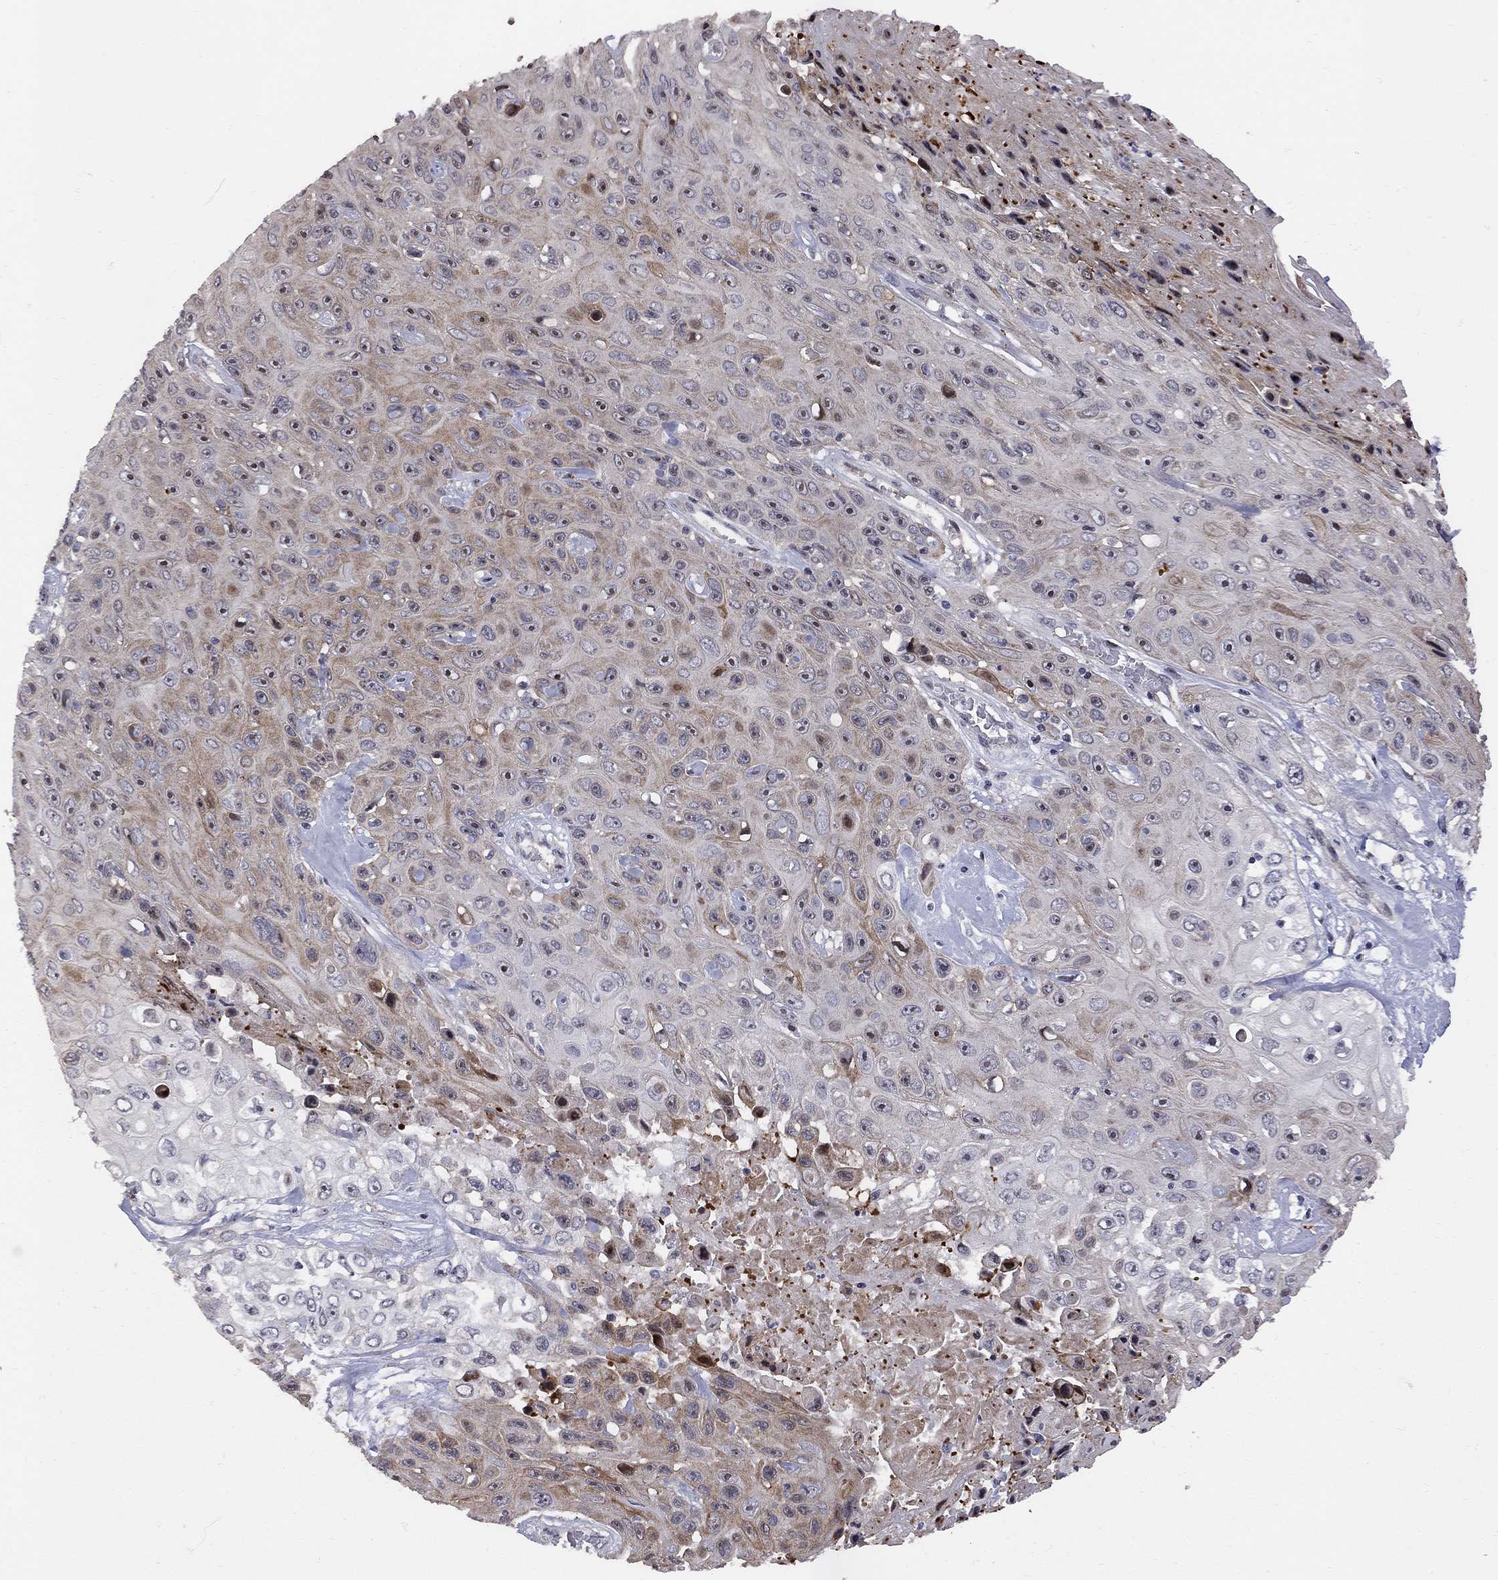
{"staining": {"intensity": "strong", "quantity": "25%-75%", "location": "nuclear"}, "tissue": "skin cancer", "cell_type": "Tumor cells", "image_type": "cancer", "snomed": [{"axis": "morphology", "description": "Squamous cell carcinoma, NOS"}, {"axis": "topography", "description": "Skin"}], "caption": "A high amount of strong nuclear staining is seen in about 25%-75% of tumor cells in squamous cell carcinoma (skin) tissue. (Brightfield microscopy of DAB IHC at high magnification).", "gene": "DHX33", "patient": {"sex": "male", "age": 82}}